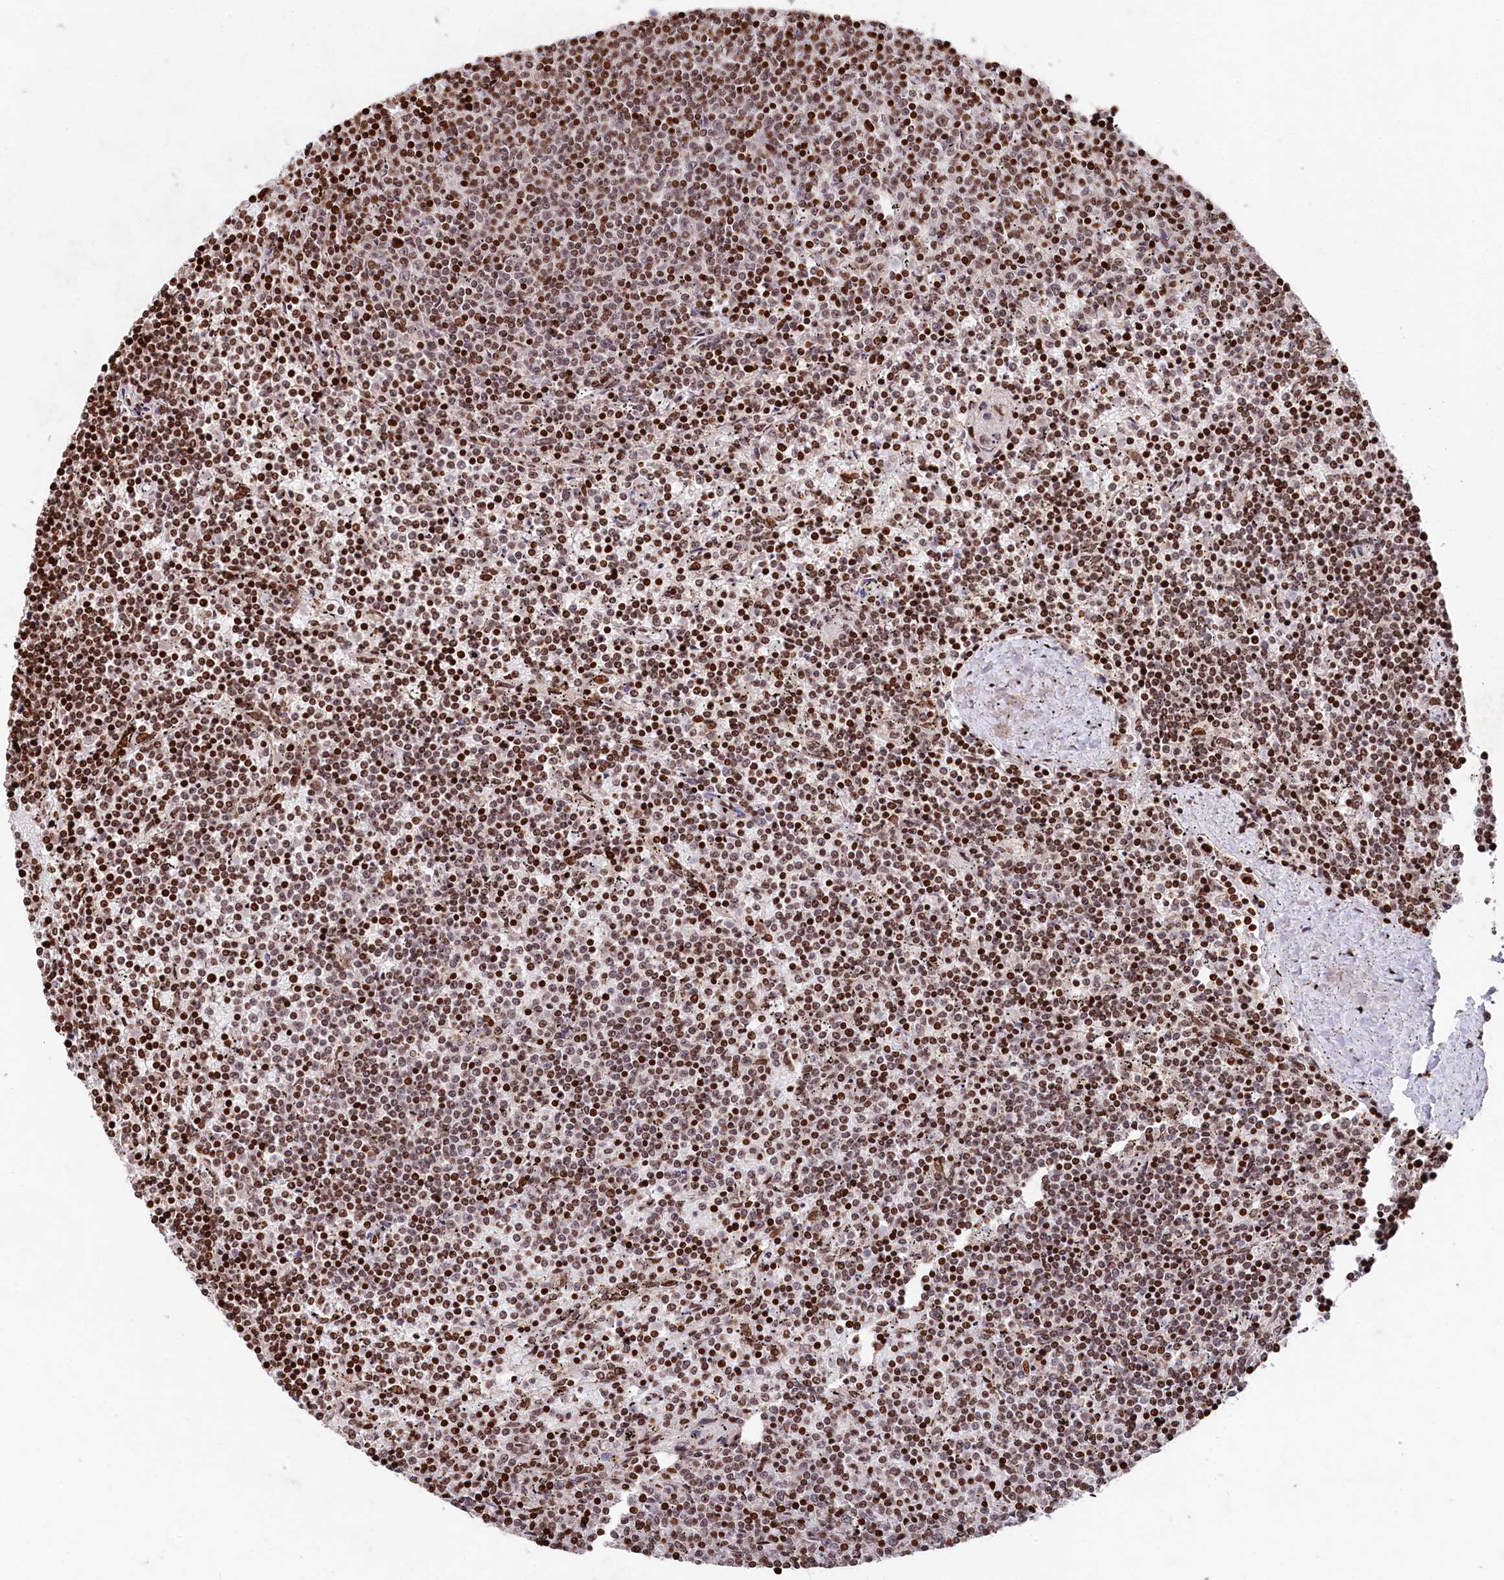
{"staining": {"intensity": "moderate", "quantity": "25%-75%", "location": "nuclear"}, "tissue": "lymphoma", "cell_type": "Tumor cells", "image_type": "cancer", "snomed": [{"axis": "morphology", "description": "Malignant lymphoma, non-Hodgkin's type, Low grade"}, {"axis": "topography", "description": "Spleen"}], "caption": "Immunohistochemical staining of human lymphoma shows moderate nuclear protein staining in about 25%-75% of tumor cells.", "gene": "MCF2L2", "patient": {"sex": "female", "age": 50}}